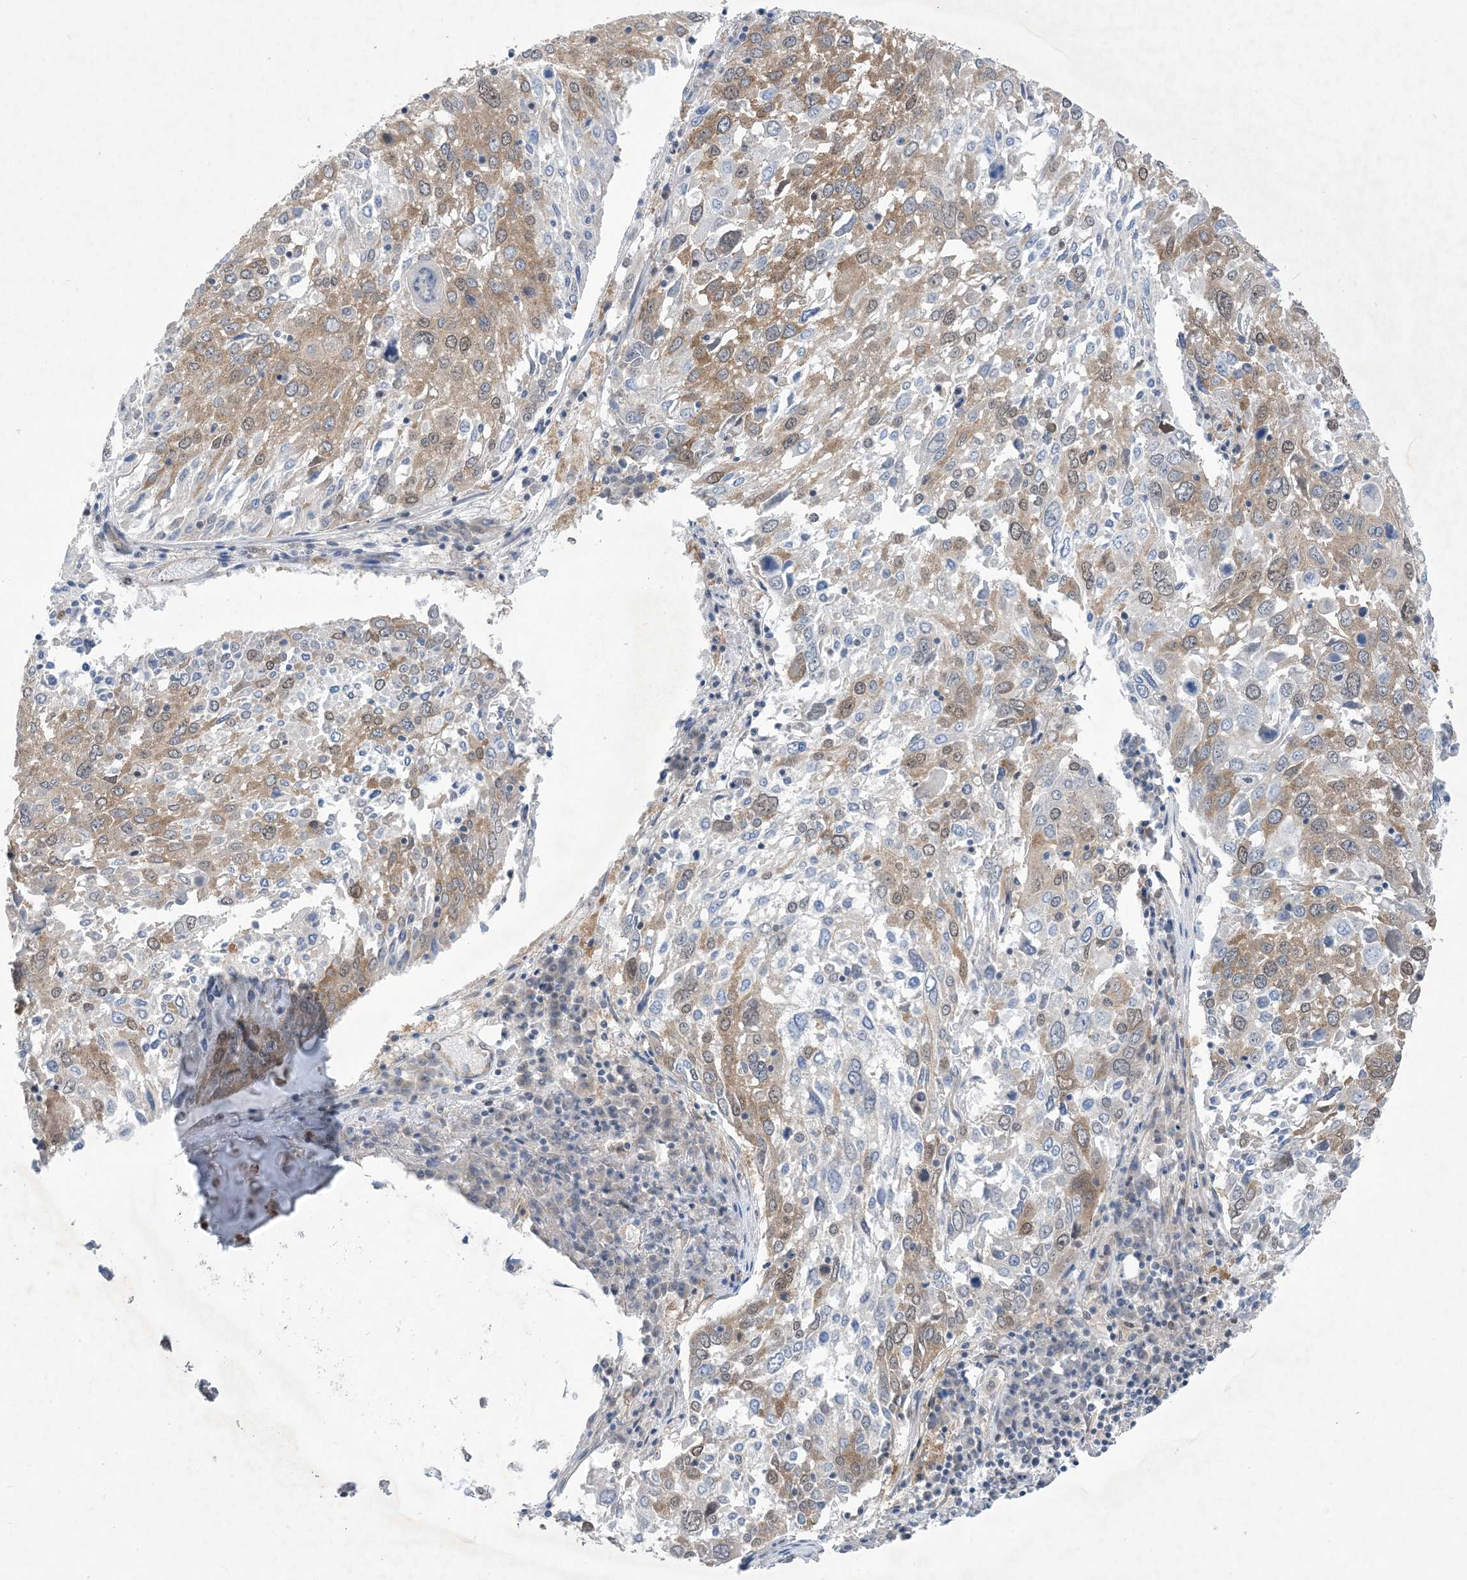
{"staining": {"intensity": "moderate", "quantity": "25%-75%", "location": "cytoplasmic/membranous"}, "tissue": "lung cancer", "cell_type": "Tumor cells", "image_type": "cancer", "snomed": [{"axis": "morphology", "description": "Squamous cell carcinoma, NOS"}, {"axis": "topography", "description": "Lung"}], "caption": "A brown stain highlights moderate cytoplasmic/membranous staining of a protein in lung cancer (squamous cell carcinoma) tumor cells.", "gene": "EHBP1", "patient": {"sex": "male", "age": 65}}